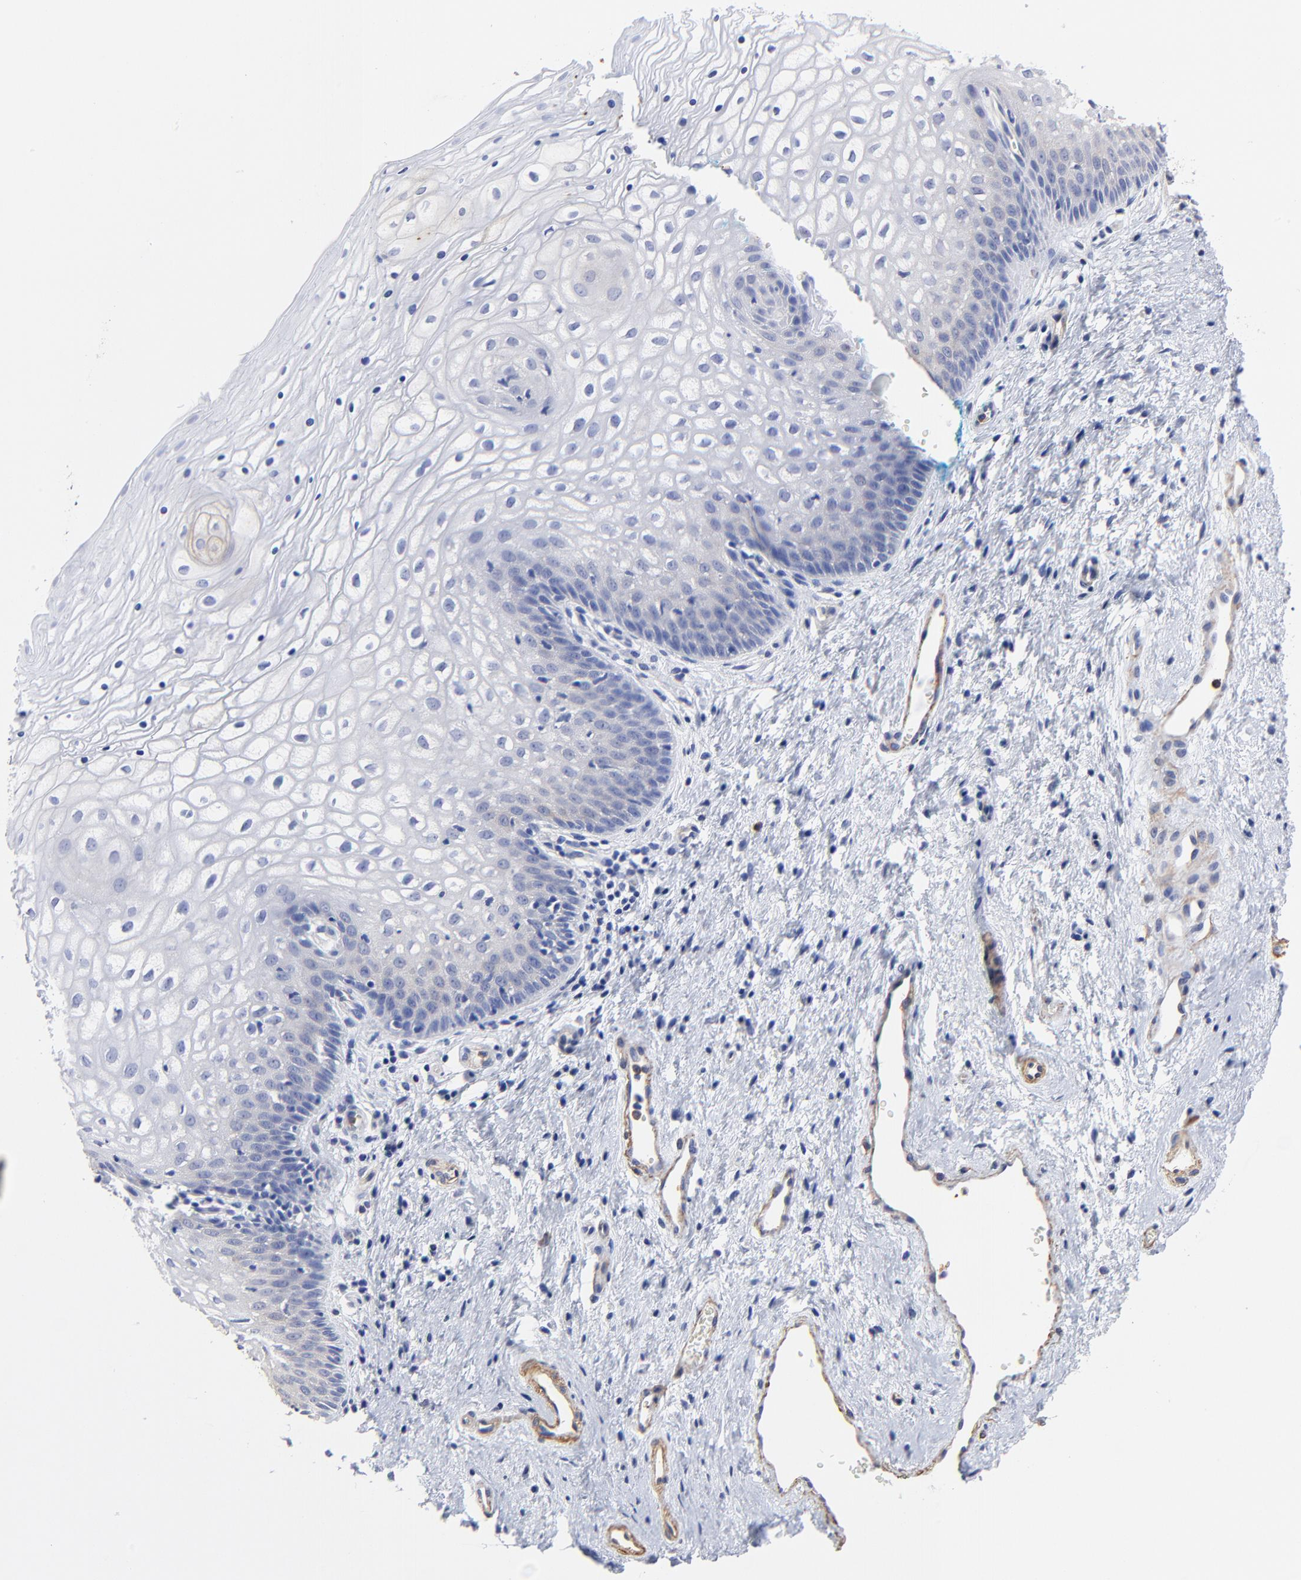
{"staining": {"intensity": "negative", "quantity": "none", "location": "none"}, "tissue": "vagina", "cell_type": "Squamous epithelial cells", "image_type": "normal", "snomed": [{"axis": "morphology", "description": "Normal tissue, NOS"}, {"axis": "topography", "description": "Vagina"}], "caption": "The micrograph shows no staining of squamous epithelial cells in normal vagina. The staining is performed using DAB brown chromogen with nuclei counter-stained in using hematoxylin.", "gene": "TAGLN2", "patient": {"sex": "female", "age": 34}}